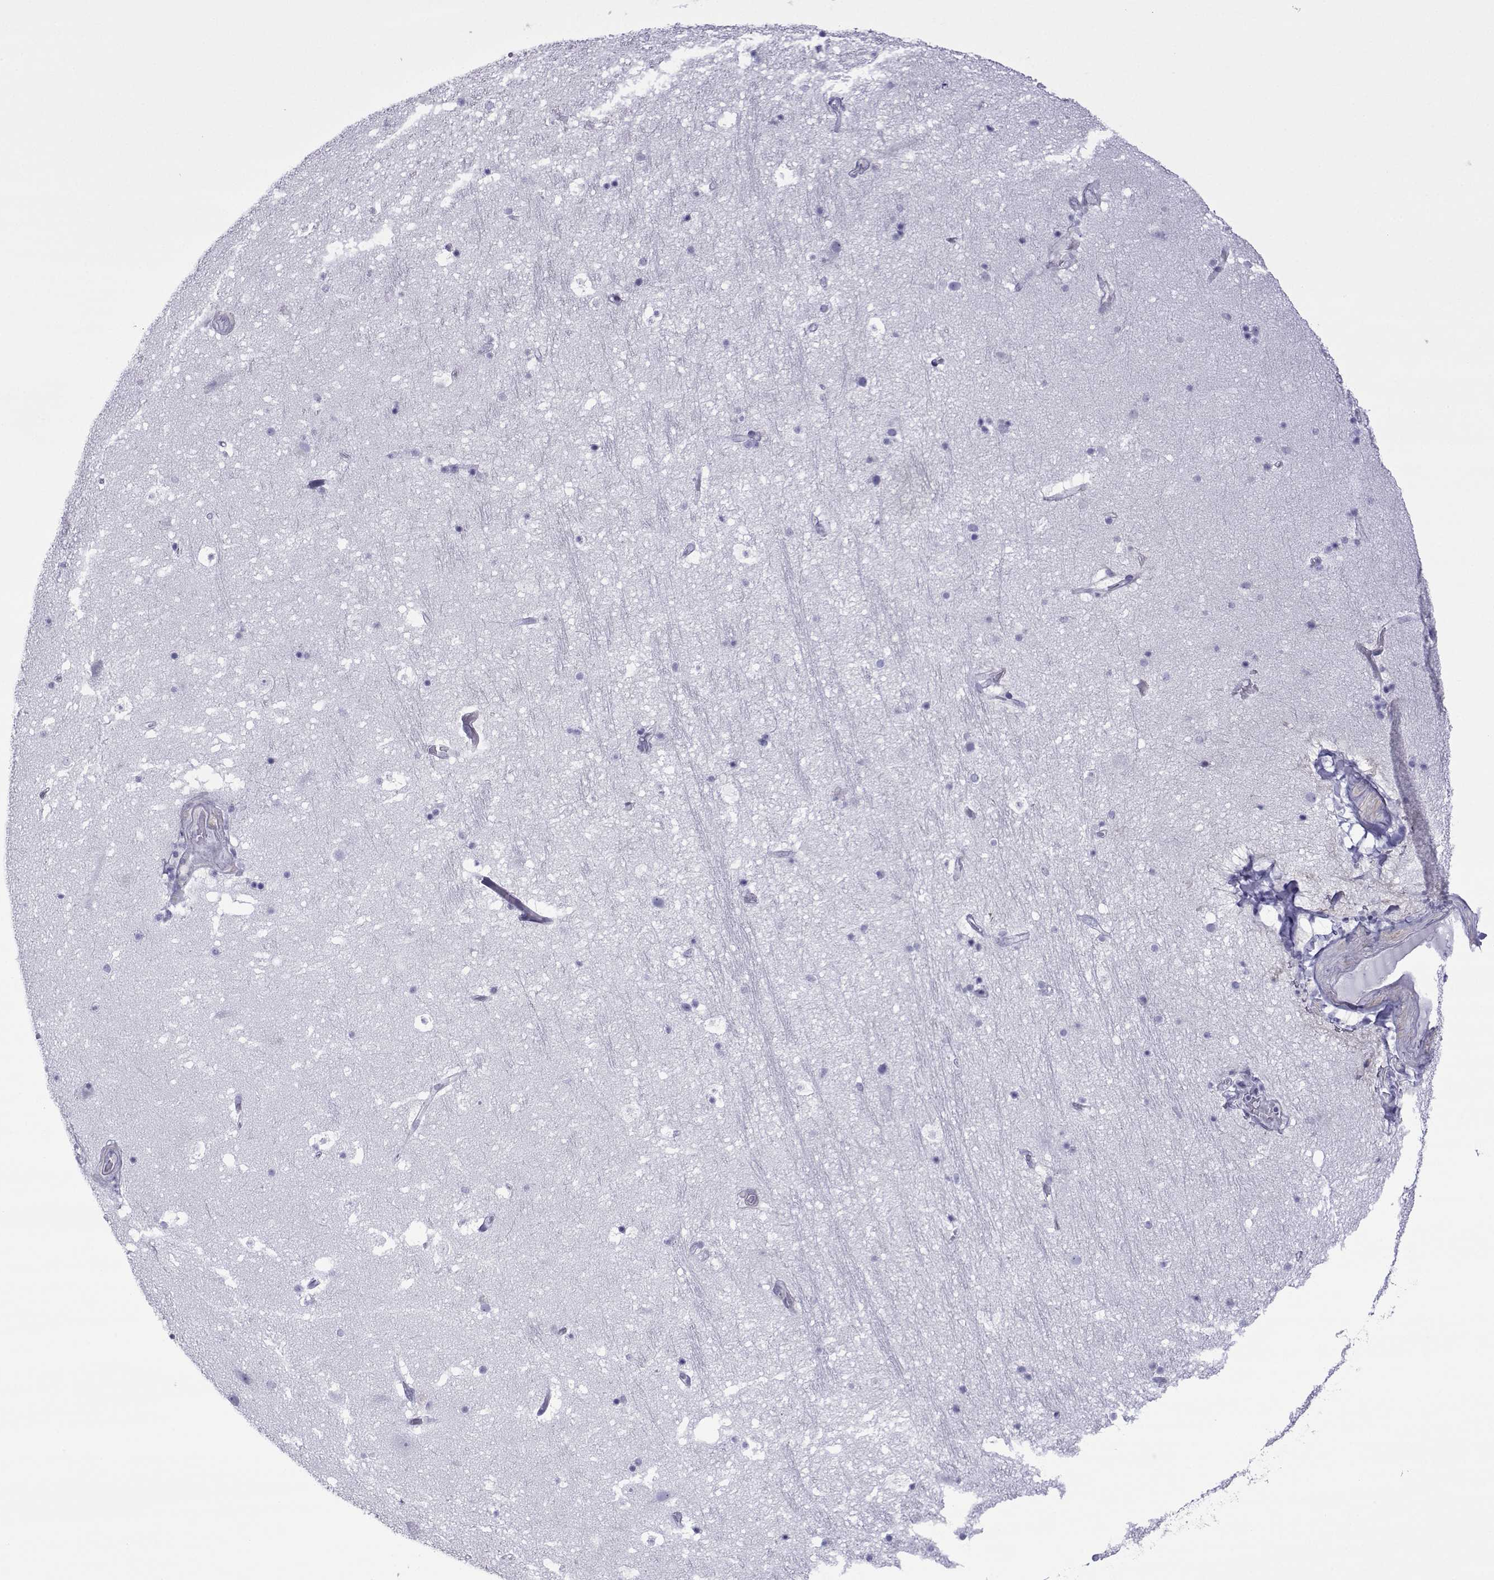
{"staining": {"intensity": "negative", "quantity": "none", "location": "none"}, "tissue": "hippocampus", "cell_type": "Glial cells", "image_type": "normal", "snomed": [{"axis": "morphology", "description": "Normal tissue, NOS"}, {"axis": "topography", "description": "Hippocampus"}], "caption": "Glial cells are negative for protein expression in normal human hippocampus. (Immunohistochemistry, brightfield microscopy, high magnification).", "gene": "SPANXA1", "patient": {"sex": "male", "age": 51}}